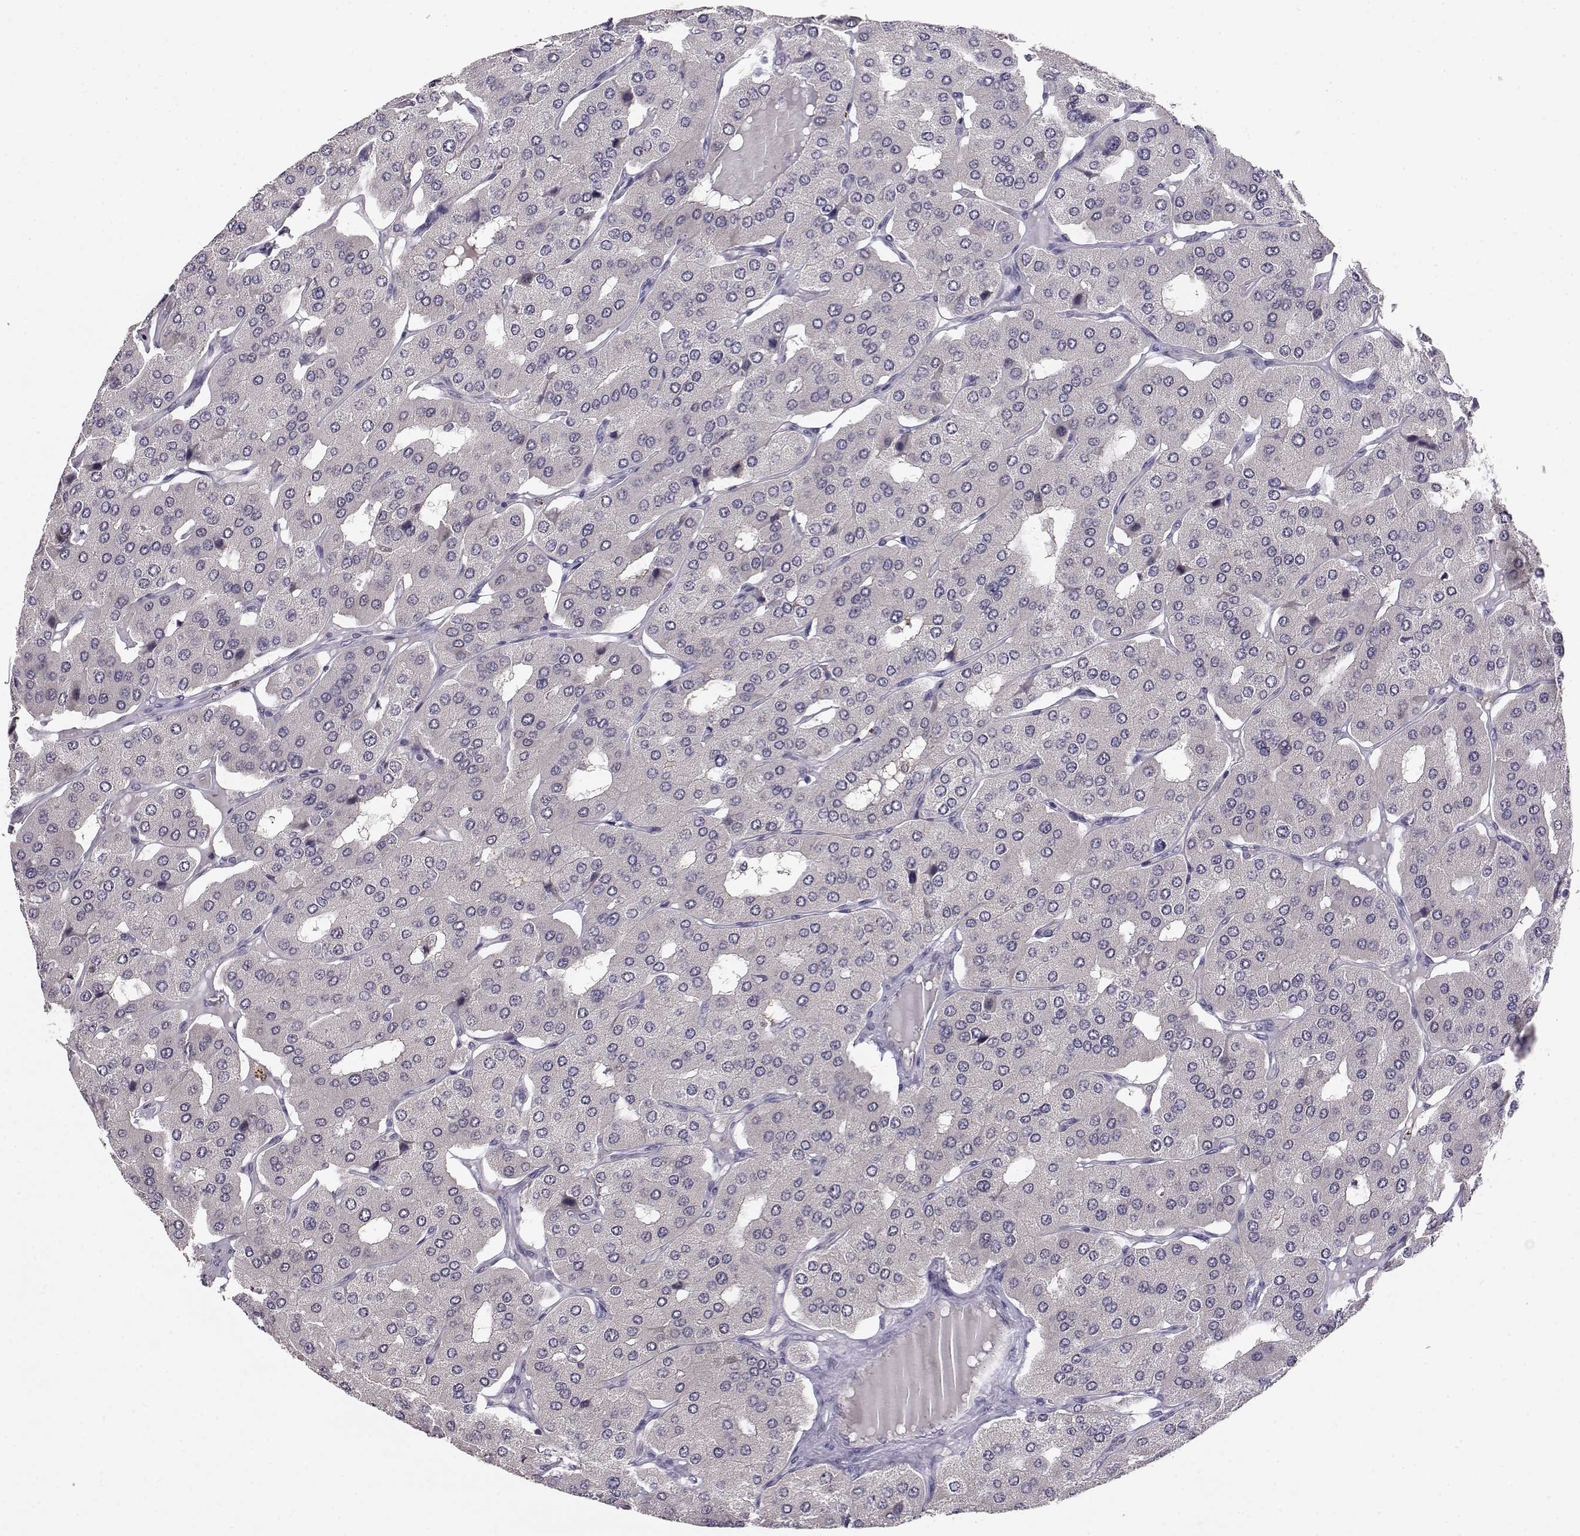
{"staining": {"intensity": "negative", "quantity": "none", "location": "none"}, "tissue": "parathyroid gland", "cell_type": "Glandular cells", "image_type": "normal", "snomed": [{"axis": "morphology", "description": "Normal tissue, NOS"}, {"axis": "morphology", "description": "Adenoma, NOS"}, {"axis": "topography", "description": "Parathyroid gland"}], "caption": "A micrograph of parathyroid gland stained for a protein displays no brown staining in glandular cells. (DAB (3,3'-diaminobenzidine) immunohistochemistry (IHC) visualized using brightfield microscopy, high magnification).", "gene": "AKR1B1", "patient": {"sex": "female", "age": 86}}